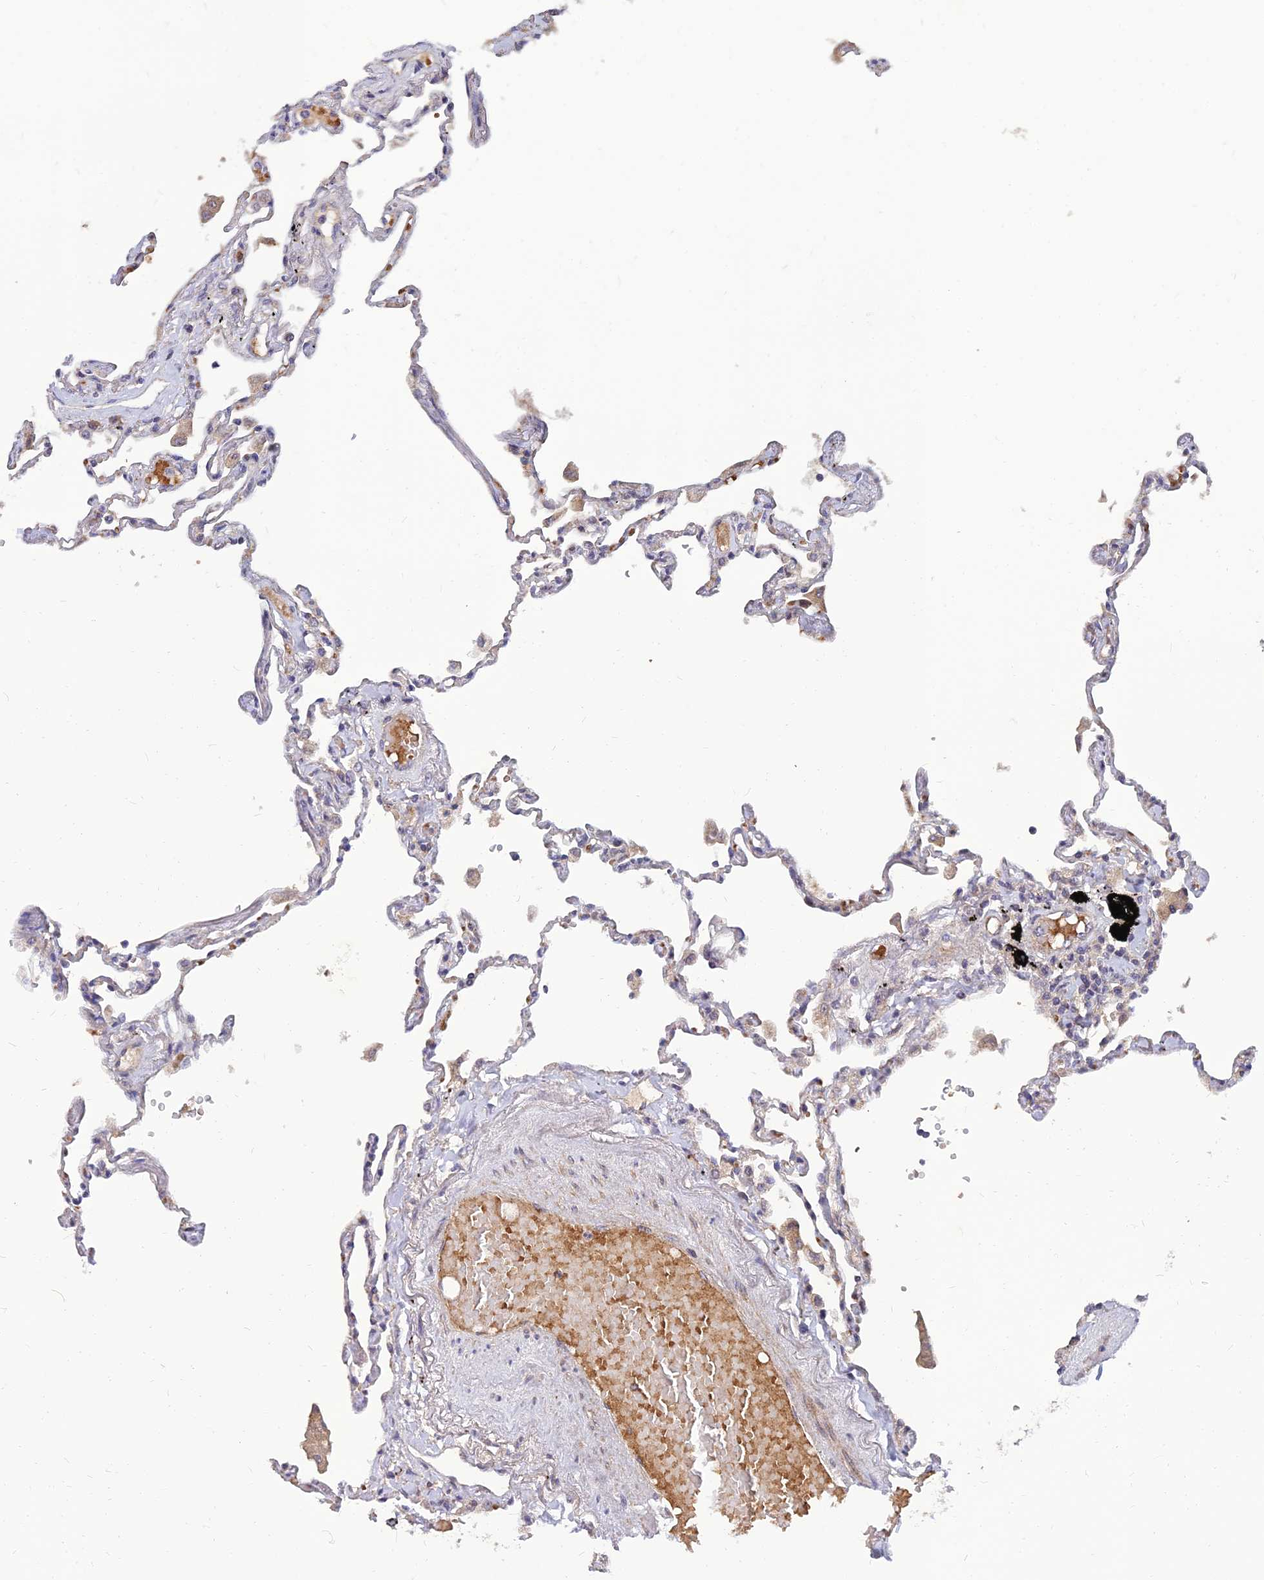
{"staining": {"intensity": "weak", "quantity": "25%-75%", "location": "cytoplasmic/membranous"}, "tissue": "lung", "cell_type": "Alveolar cells", "image_type": "normal", "snomed": [{"axis": "morphology", "description": "Normal tissue, NOS"}, {"axis": "topography", "description": "Lung"}], "caption": "A brown stain shows weak cytoplasmic/membranous expression of a protein in alveolar cells of benign human lung. The staining was performed using DAB (3,3'-diaminobenzidine) to visualize the protein expression in brown, while the nuclei were stained in blue with hematoxylin (Magnification: 20x).", "gene": "NPY", "patient": {"sex": "female", "age": 67}}